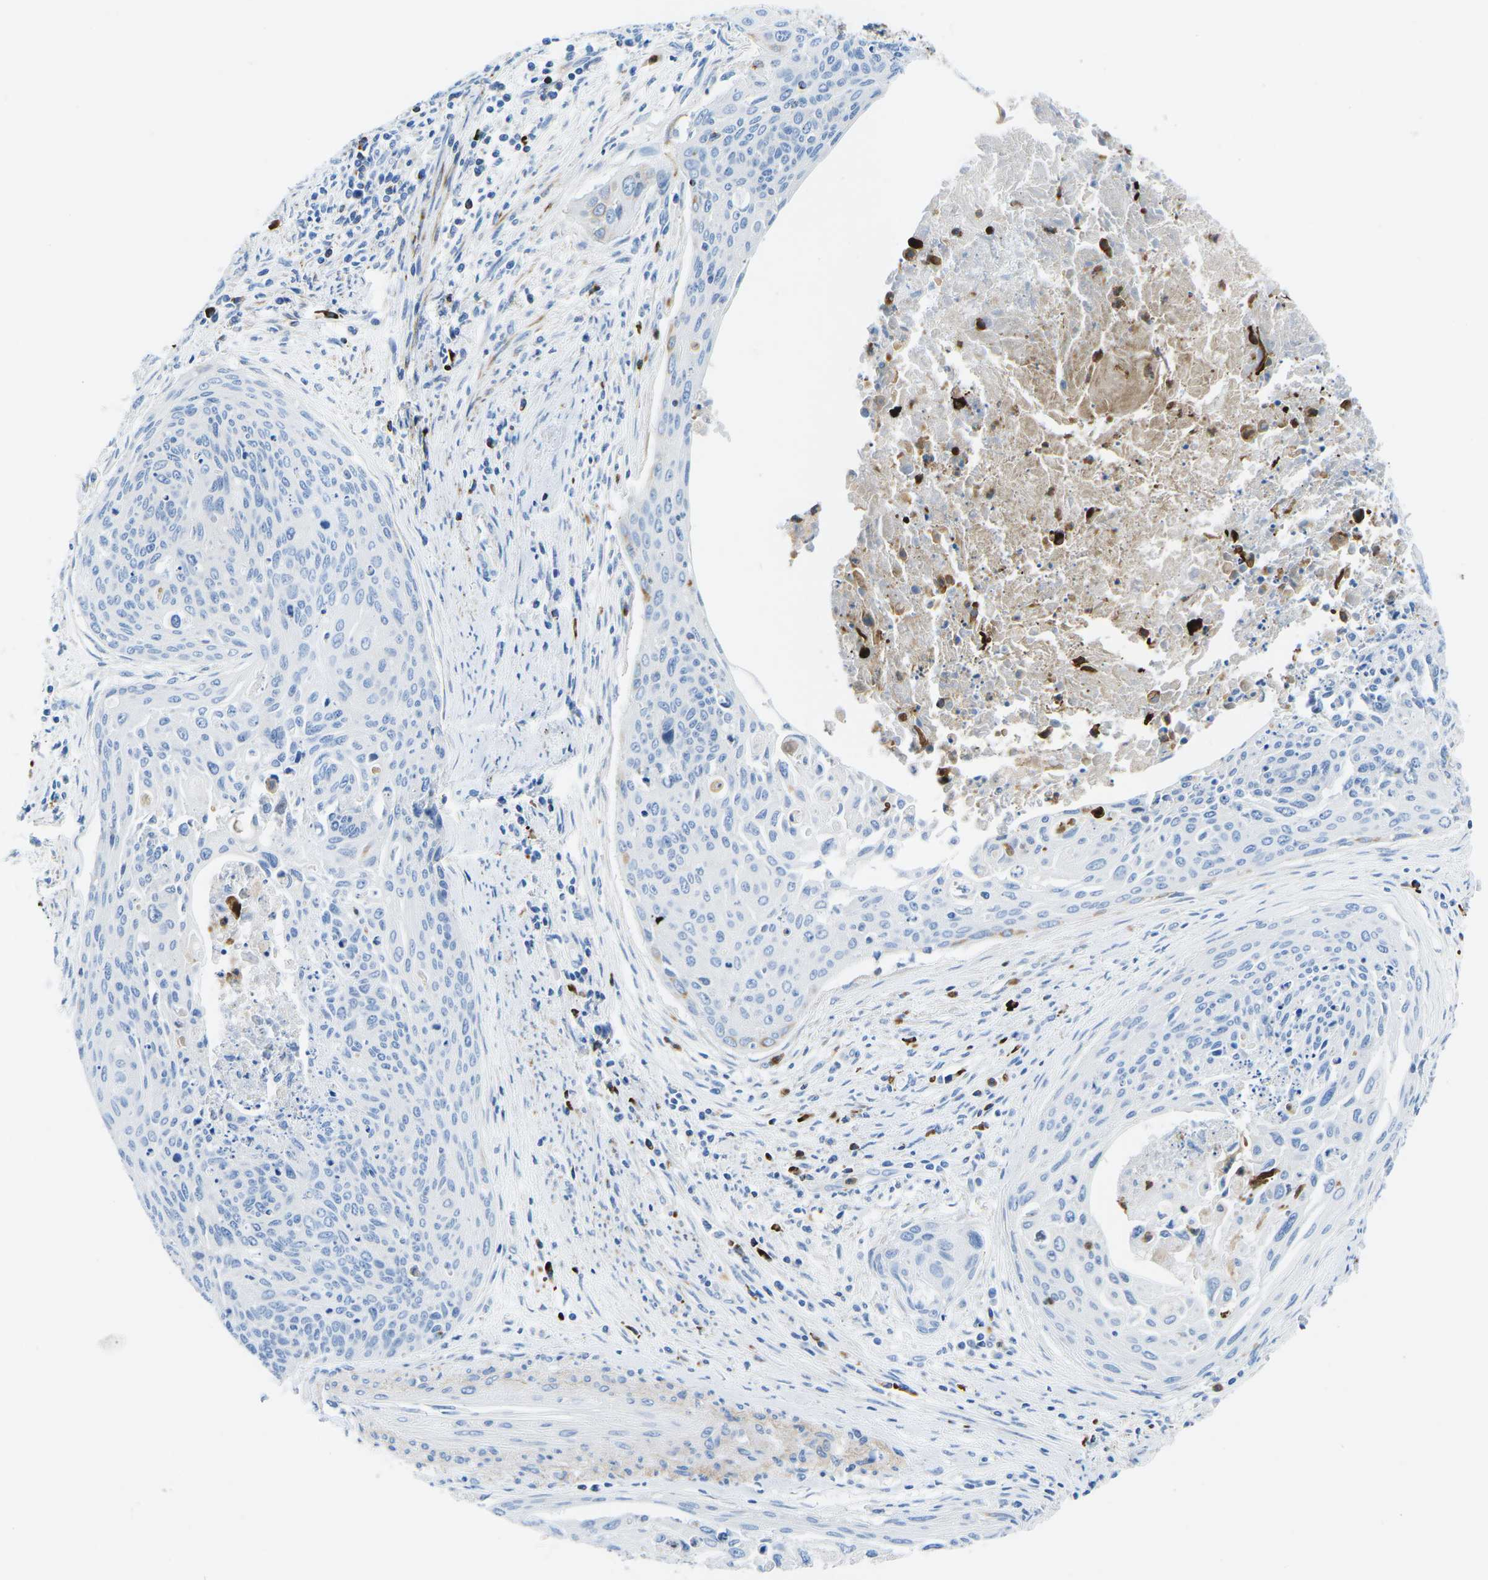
{"staining": {"intensity": "negative", "quantity": "none", "location": "none"}, "tissue": "cervical cancer", "cell_type": "Tumor cells", "image_type": "cancer", "snomed": [{"axis": "morphology", "description": "Squamous cell carcinoma, NOS"}, {"axis": "topography", "description": "Cervix"}], "caption": "A histopathology image of human cervical squamous cell carcinoma is negative for staining in tumor cells.", "gene": "MC4R", "patient": {"sex": "female", "age": 55}}